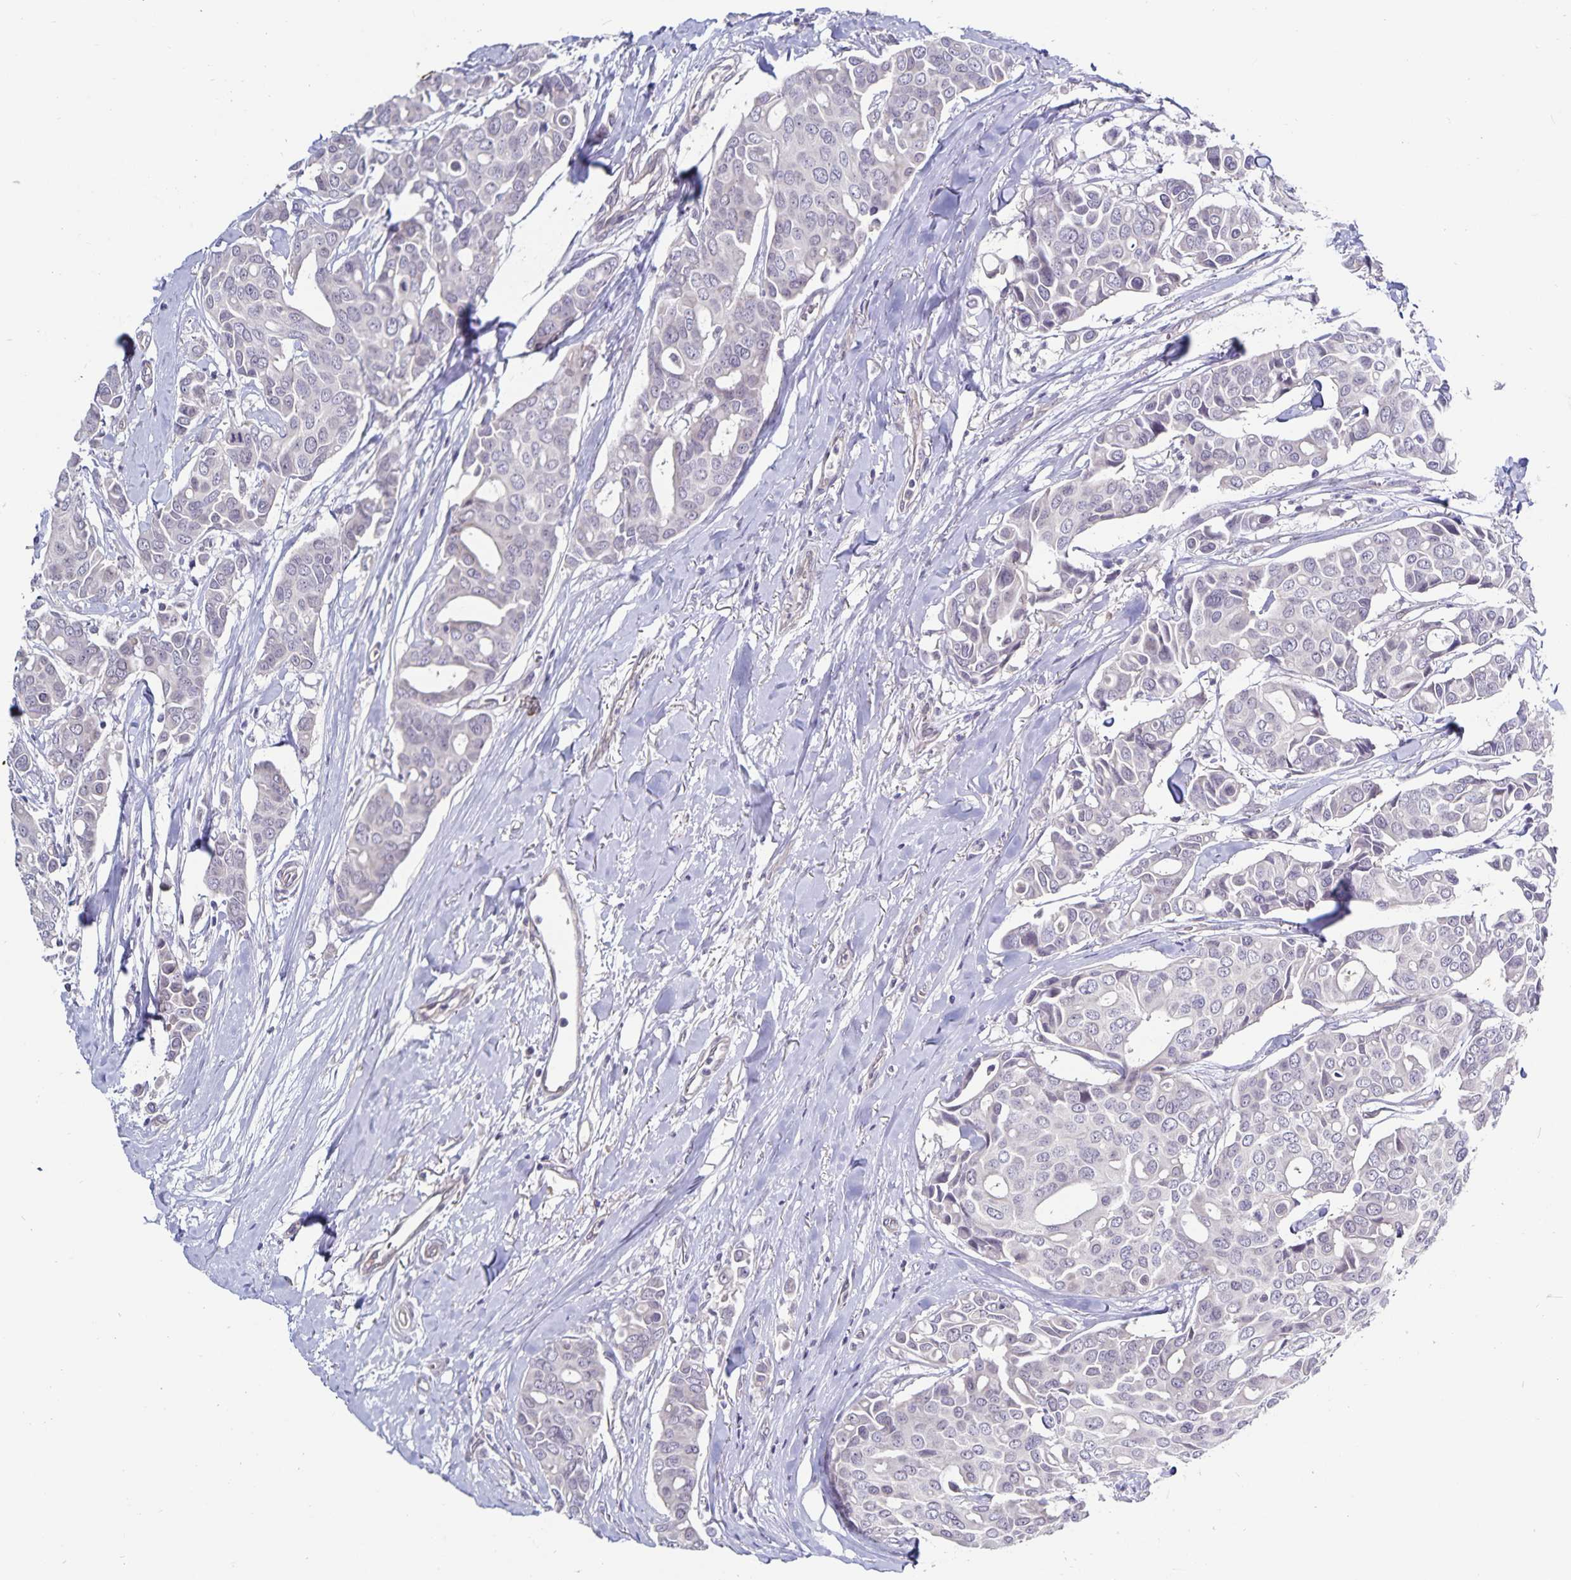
{"staining": {"intensity": "negative", "quantity": "none", "location": "none"}, "tissue": "breast cancer", "cell_type": "Tumor cells", "image_type": "cancer", "snomed": [{"axis": "morphology", "description": "Duct carcinoma"}, {"axis": "topography", "description": "Breast"}], "caption": "This is an immunohistochemistry (IHC) image of human breast invasive ductal carcinoma. There is no staining in tumor cells.", "gene": "CDKN2B", "patient": {"sex": "female", "age": 54}}